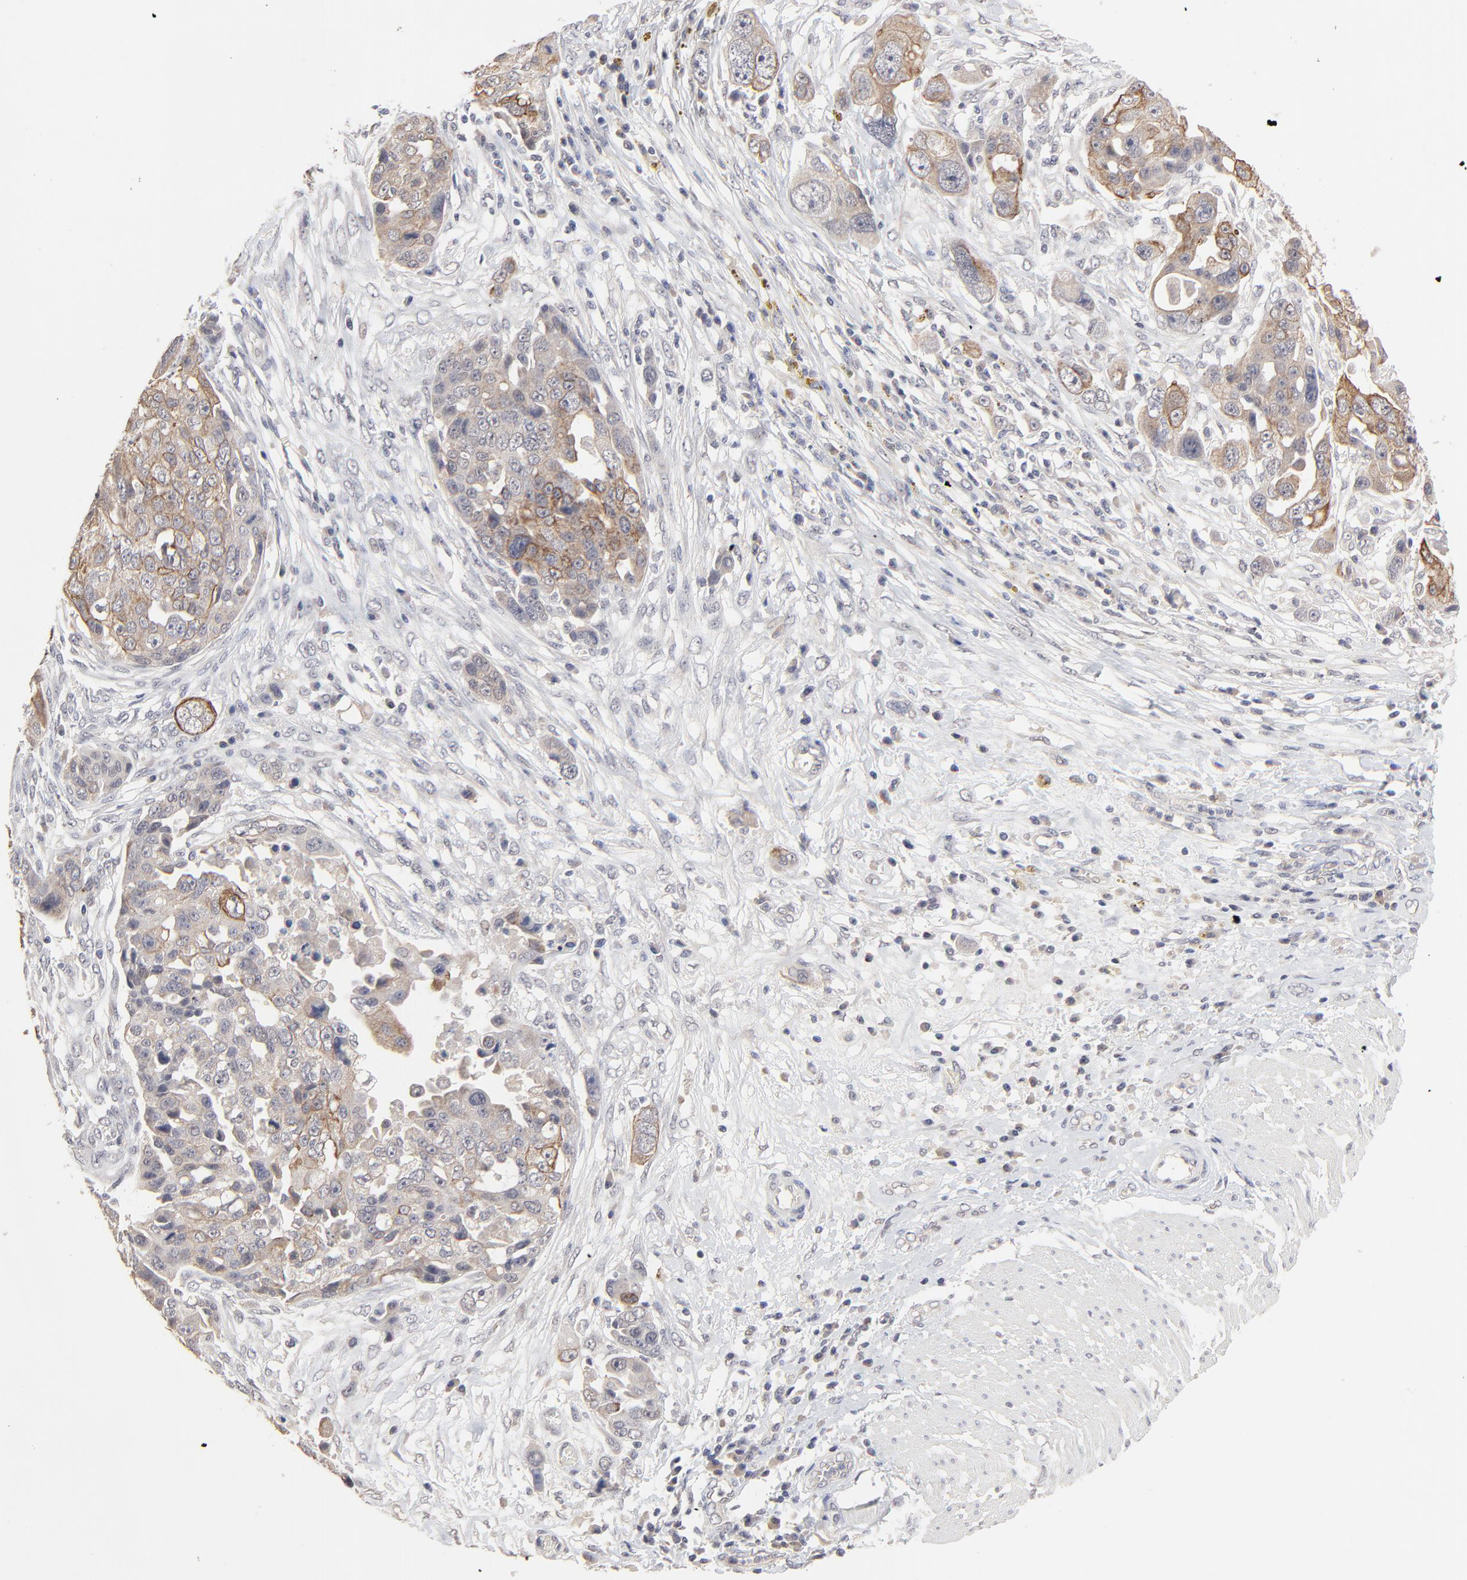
{"staining": {"intensity": "moderate", "quantity": "<25%", "location": "cytoplasmic/membranous"}, "tissue": "ovarian cancer", "cell_type": "Tumor cells", "image_type": "cancer", "snomed": [{"axis": "morphology", "description": "Carcinoma, endometroid"}, {"axis": "topography", "description": "Ovary"}], "caption": "Immunohistochemistry (IHC) of ovarian cancer (endometroid carcinoma) exhibits low levels of moderate cytoplasmic/membranous positivity in about <25% of tumor cells.", "gene": "FAM199X", "patient": {"sex": "female", "age": 75}}